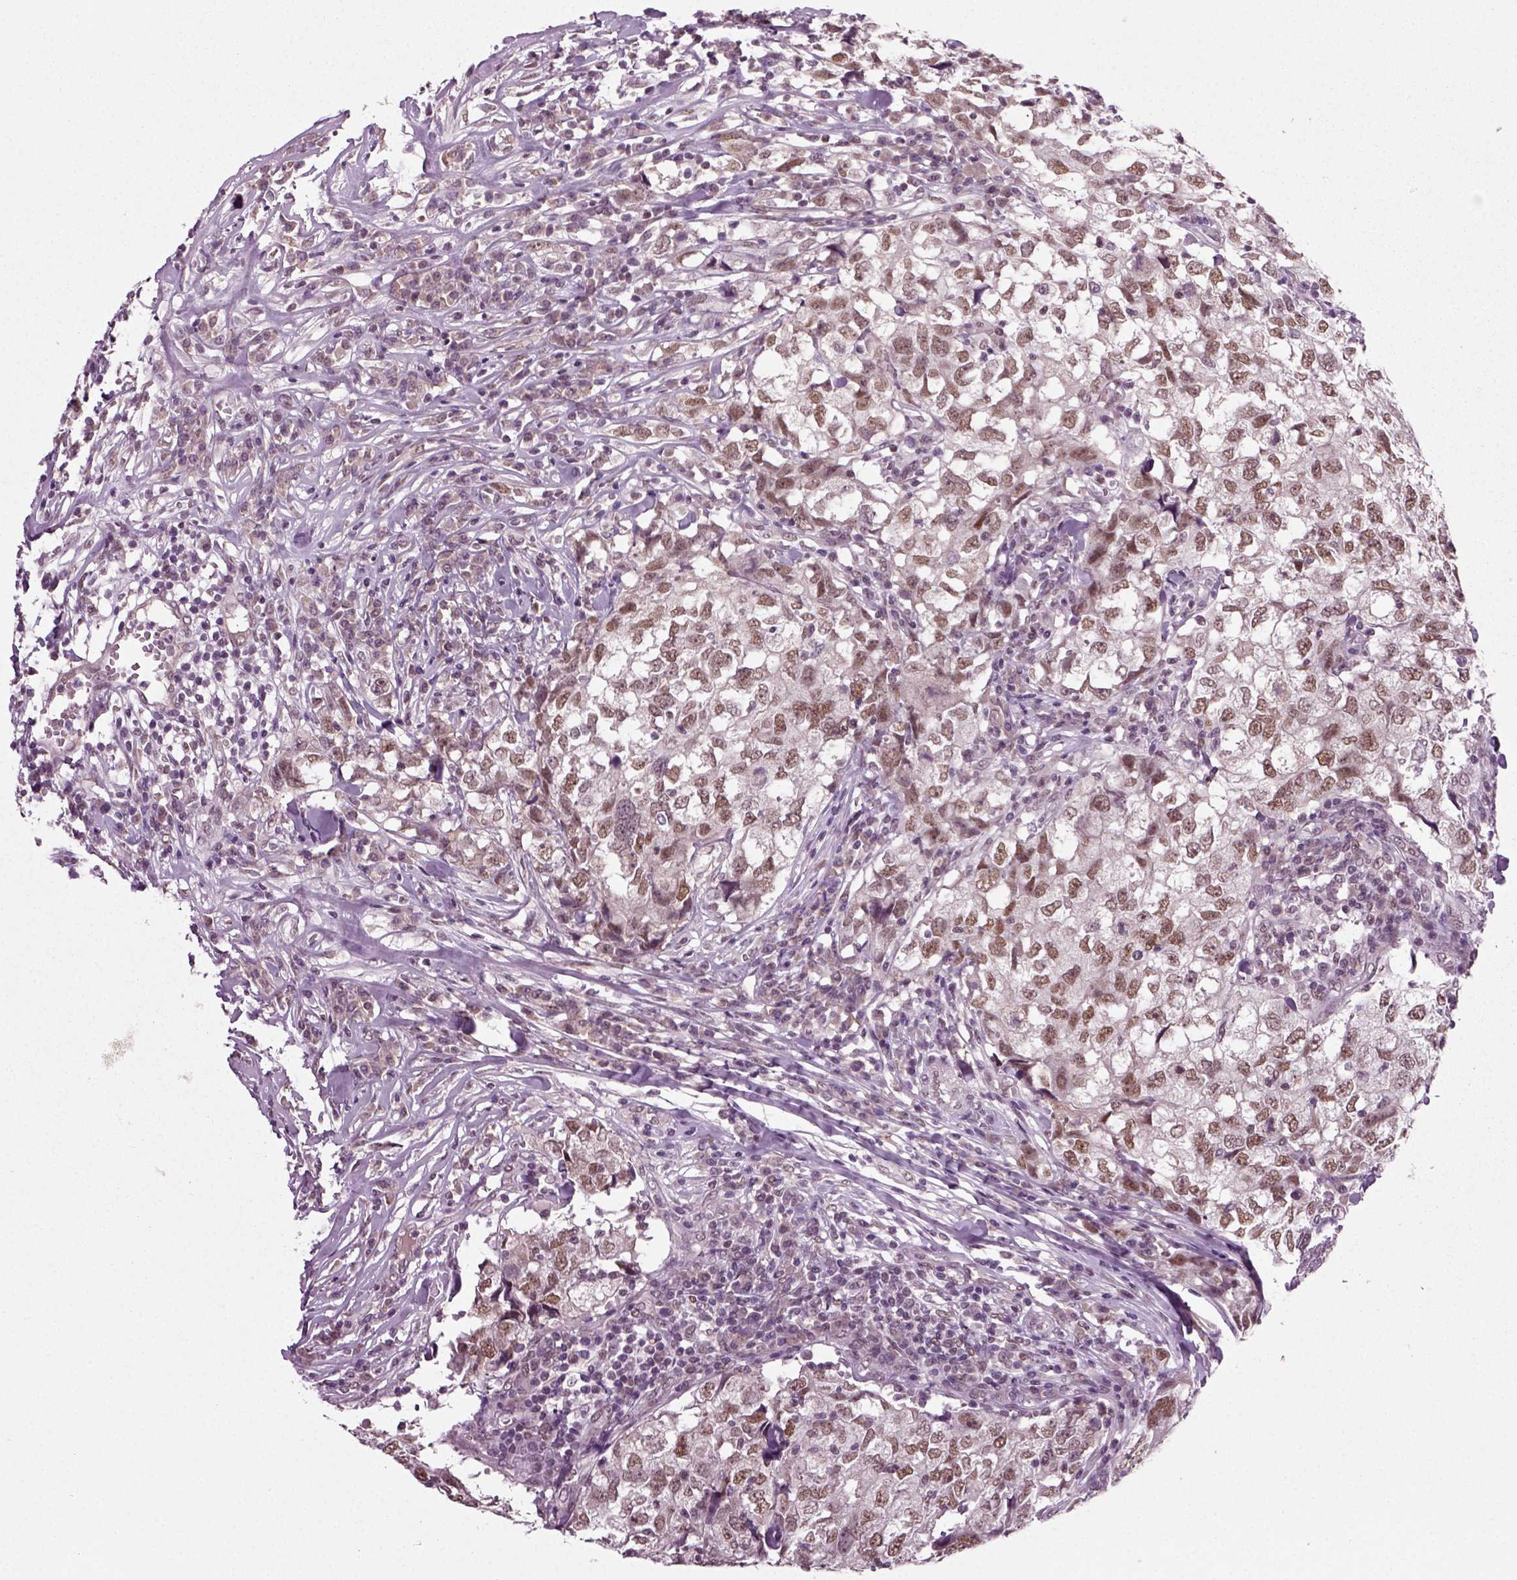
{"staining": {"intensity": "moderate", "quantity": ">75%", "location": "nuclear"}, "tissue": "breast cancer", "cell_type": "Tumor cells", "image_type": "cancer", "snomed": [{"axis": "morphology", "description": "Duct carcinoma"}, {"axis": "topography", "description": "Breast"}], "caption": "Approximately >75% of tumor cells in human breast cancer show moderate nuclear protein positivity as visualized by brown immunohistochemical staining.", "gene": "RCOR3", "patient": {"sex": "female", "age": 30}}